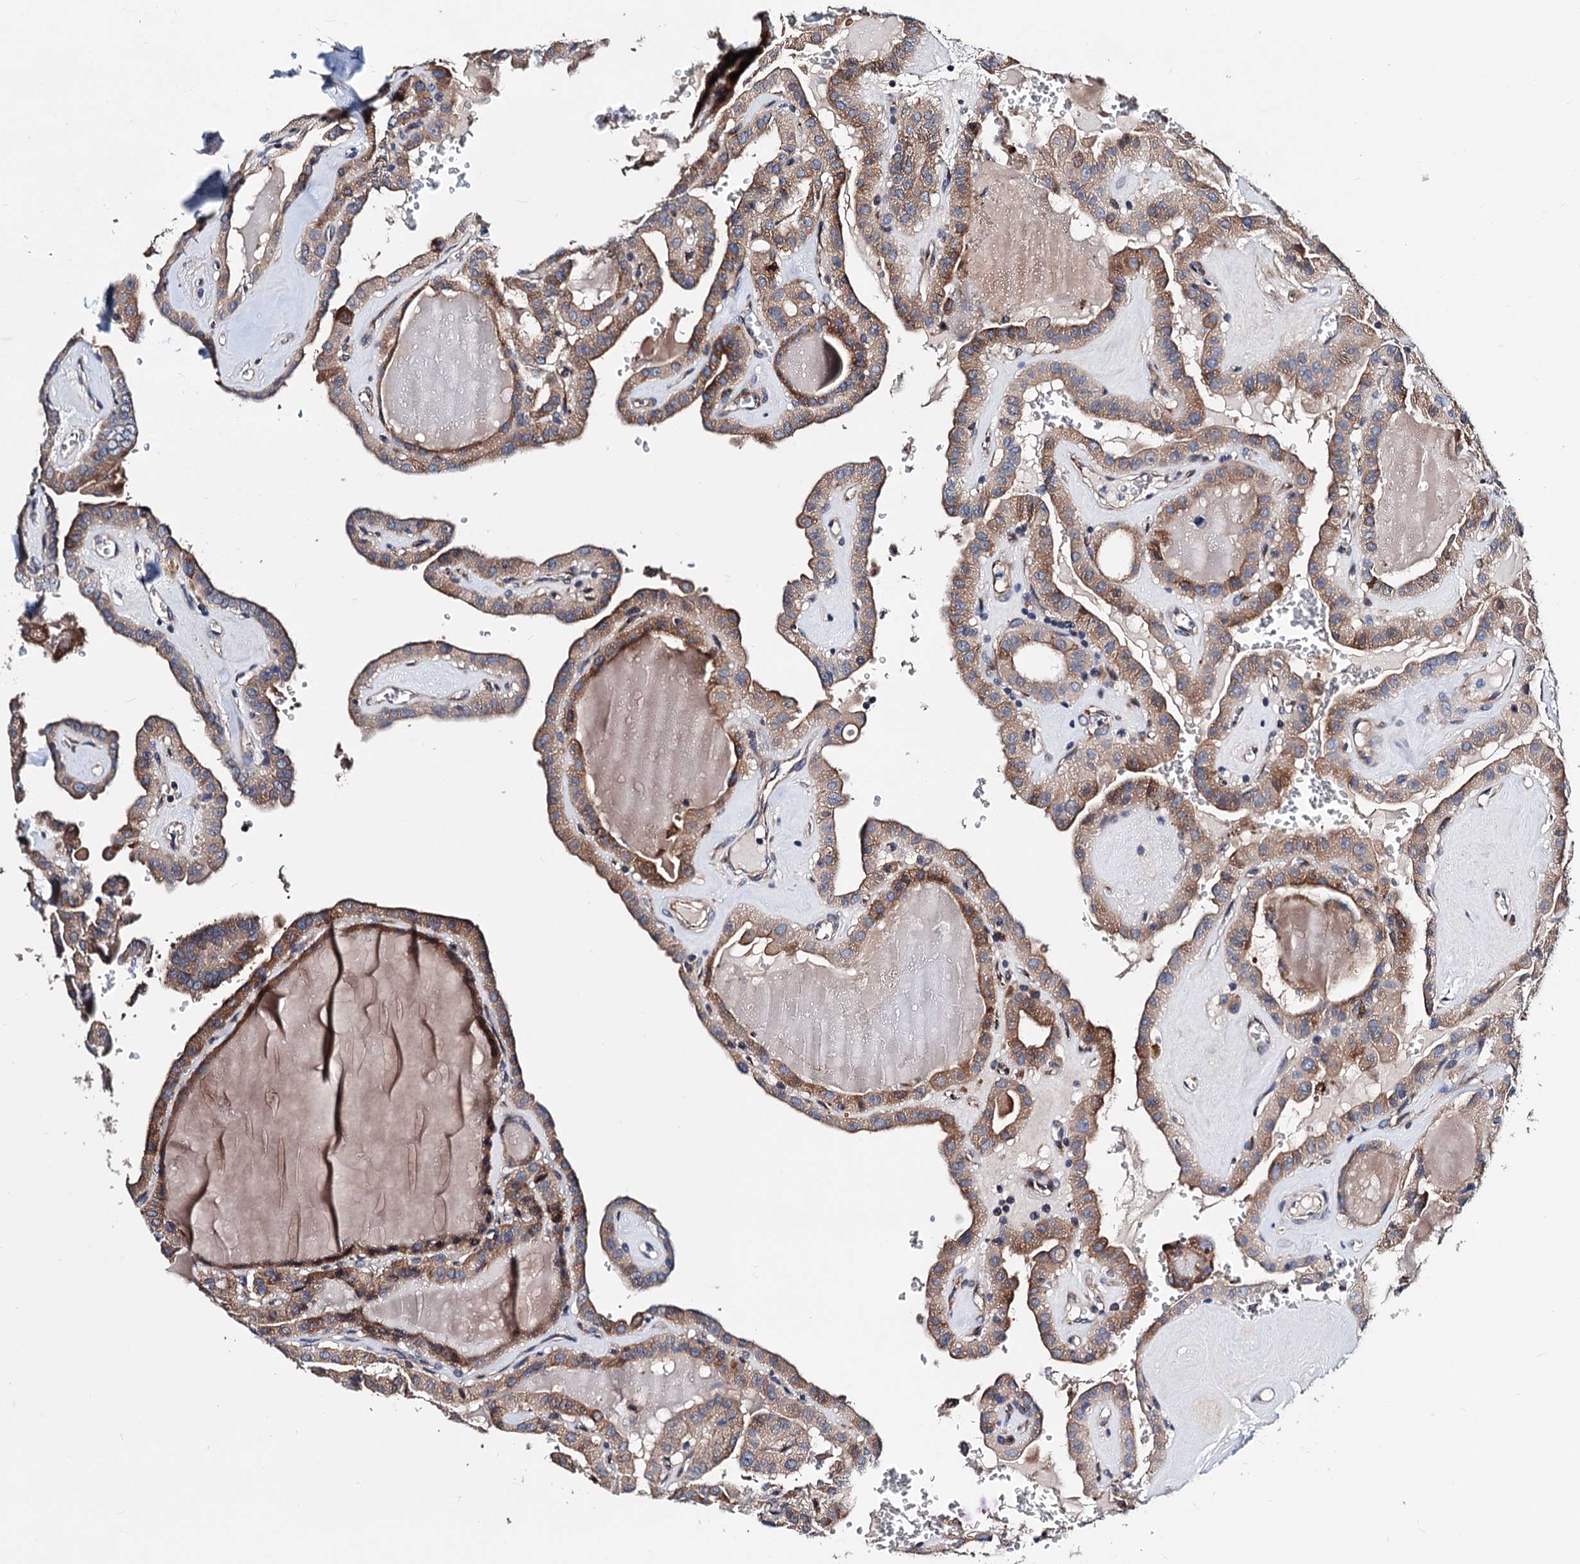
{"staining": {"intensity": "moderate", "quantity": ">75%", "location": "cytoplasmic/membranous"}, "tissue": "thyroid cancer", "cell_type": "Tumor cells", "image_type": "cancer", "snomed": [{"axis": "morphology", "description": "Papillary adenocarcinoma, NOS"}, {"axis": "topography", "description": "Thyroid gland"}], "caption": "Immunohistochemical staining of human papillary adenocarcinoma (thyroid) shows medium levels of moderate cytoplasmic/membranous positivity in about >75% of tumor cells. Ihc stains the protein of interest in brown and the nuclei are stained blue.", "gene": "AKAP11", "patient": {"sex": "male", "age": 52}}